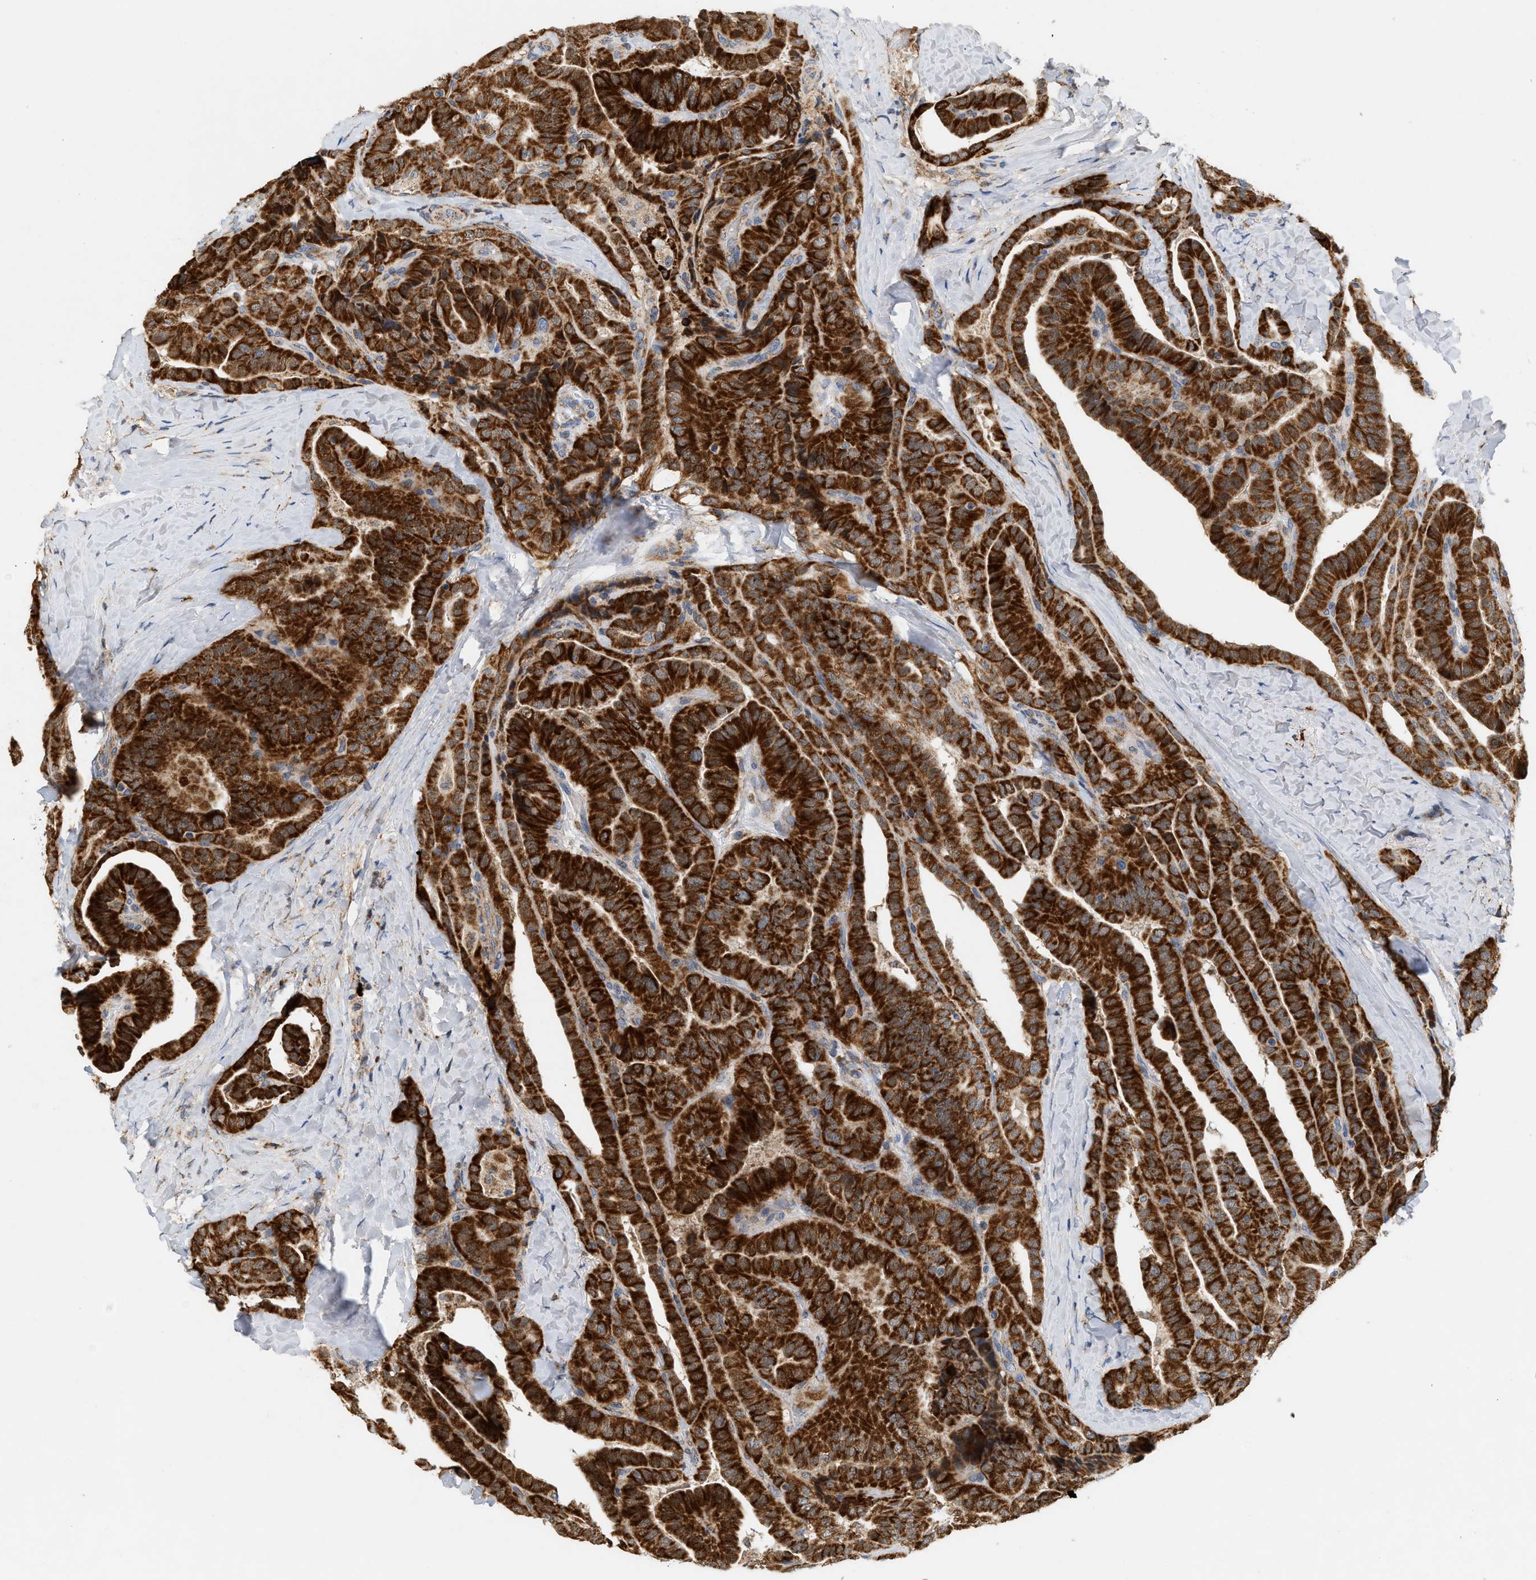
{"staining": {"intensity": "strong", "quantity": ">75%", "location": "cytoplasmic/membranous"}, "tissue": "thyroid cancer", "cell_type": "Tumor cells", "image_type": "cancer", "snomed": [{"axis": "morphology", "description": "Papillary adenocarcinoma, NOS"}, {"axis": "topography", "description": "Thyroid gland"}], "caption": "Strong cytoplasmic/membranous expression for a protein is appreciated in approximately >75% of tumor cells of papillary adenocarcinoma (thyroid) using immunohistochemistry.", "gene": "MCU", "patient": {"sex": "male", "age": 77}}